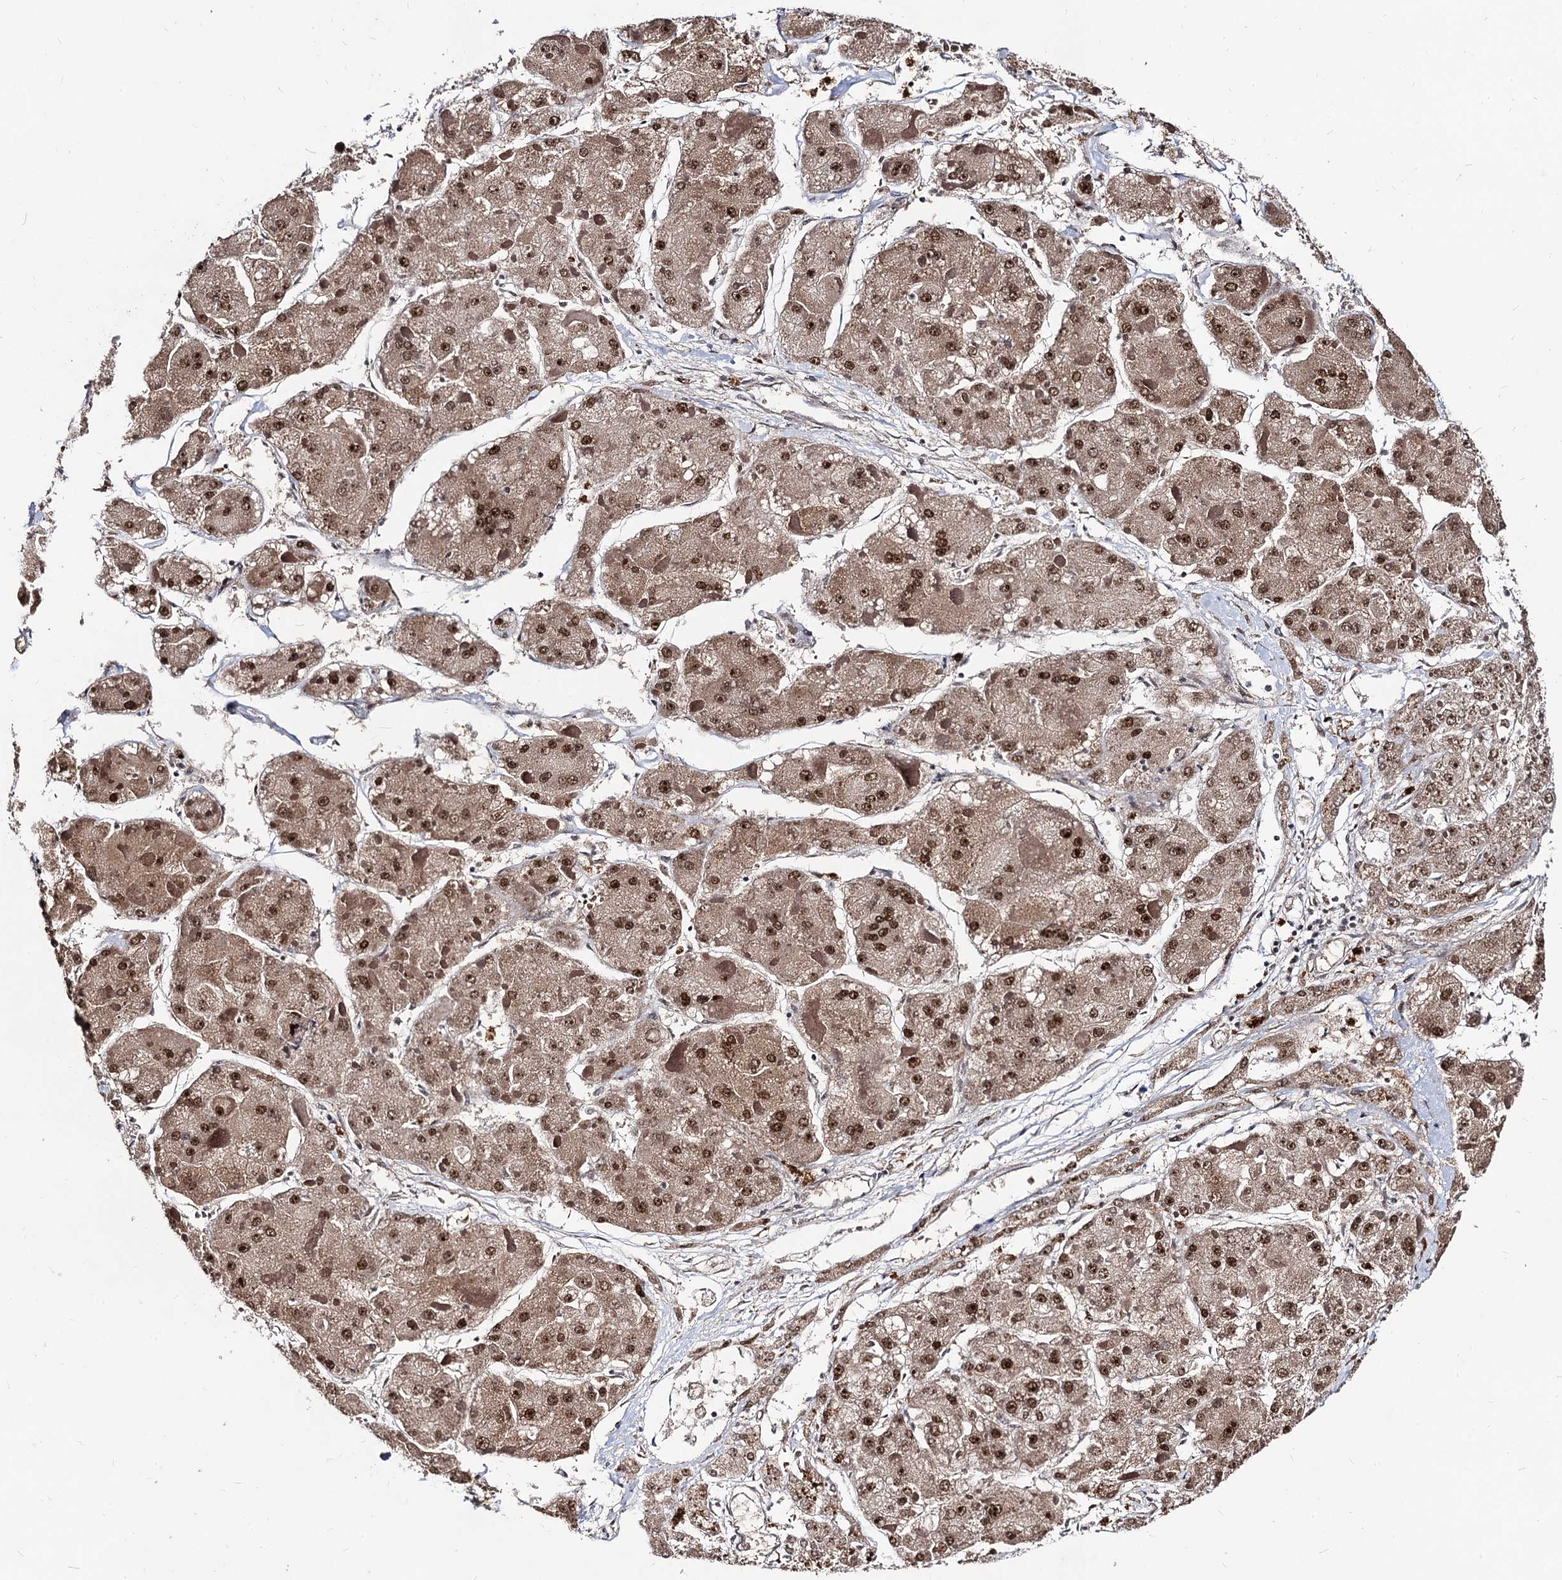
{"staining": {"intensity": "moderate", "quantity": ">75%", "location": "cytoplasmic/membranous,nuclear"}, "tissue": "liver cancer", "cell_type": "Tumor cells", "image_type": "cancer", "snomed": [{"axis": "morphology", "description": "Carcinoma, Hepatocellular, NOS"}, {"axis": "topography", "description": "Liver"}], "caption": "Tumor cells display medium levels of moderate cytoplasmic/membranous and nuclear expression in approximately >75% of cells in liver cancer (hepatocellular carcinoma).", "gene": "SFSWAP", "patient": {"sex": "female", "age": 73}}